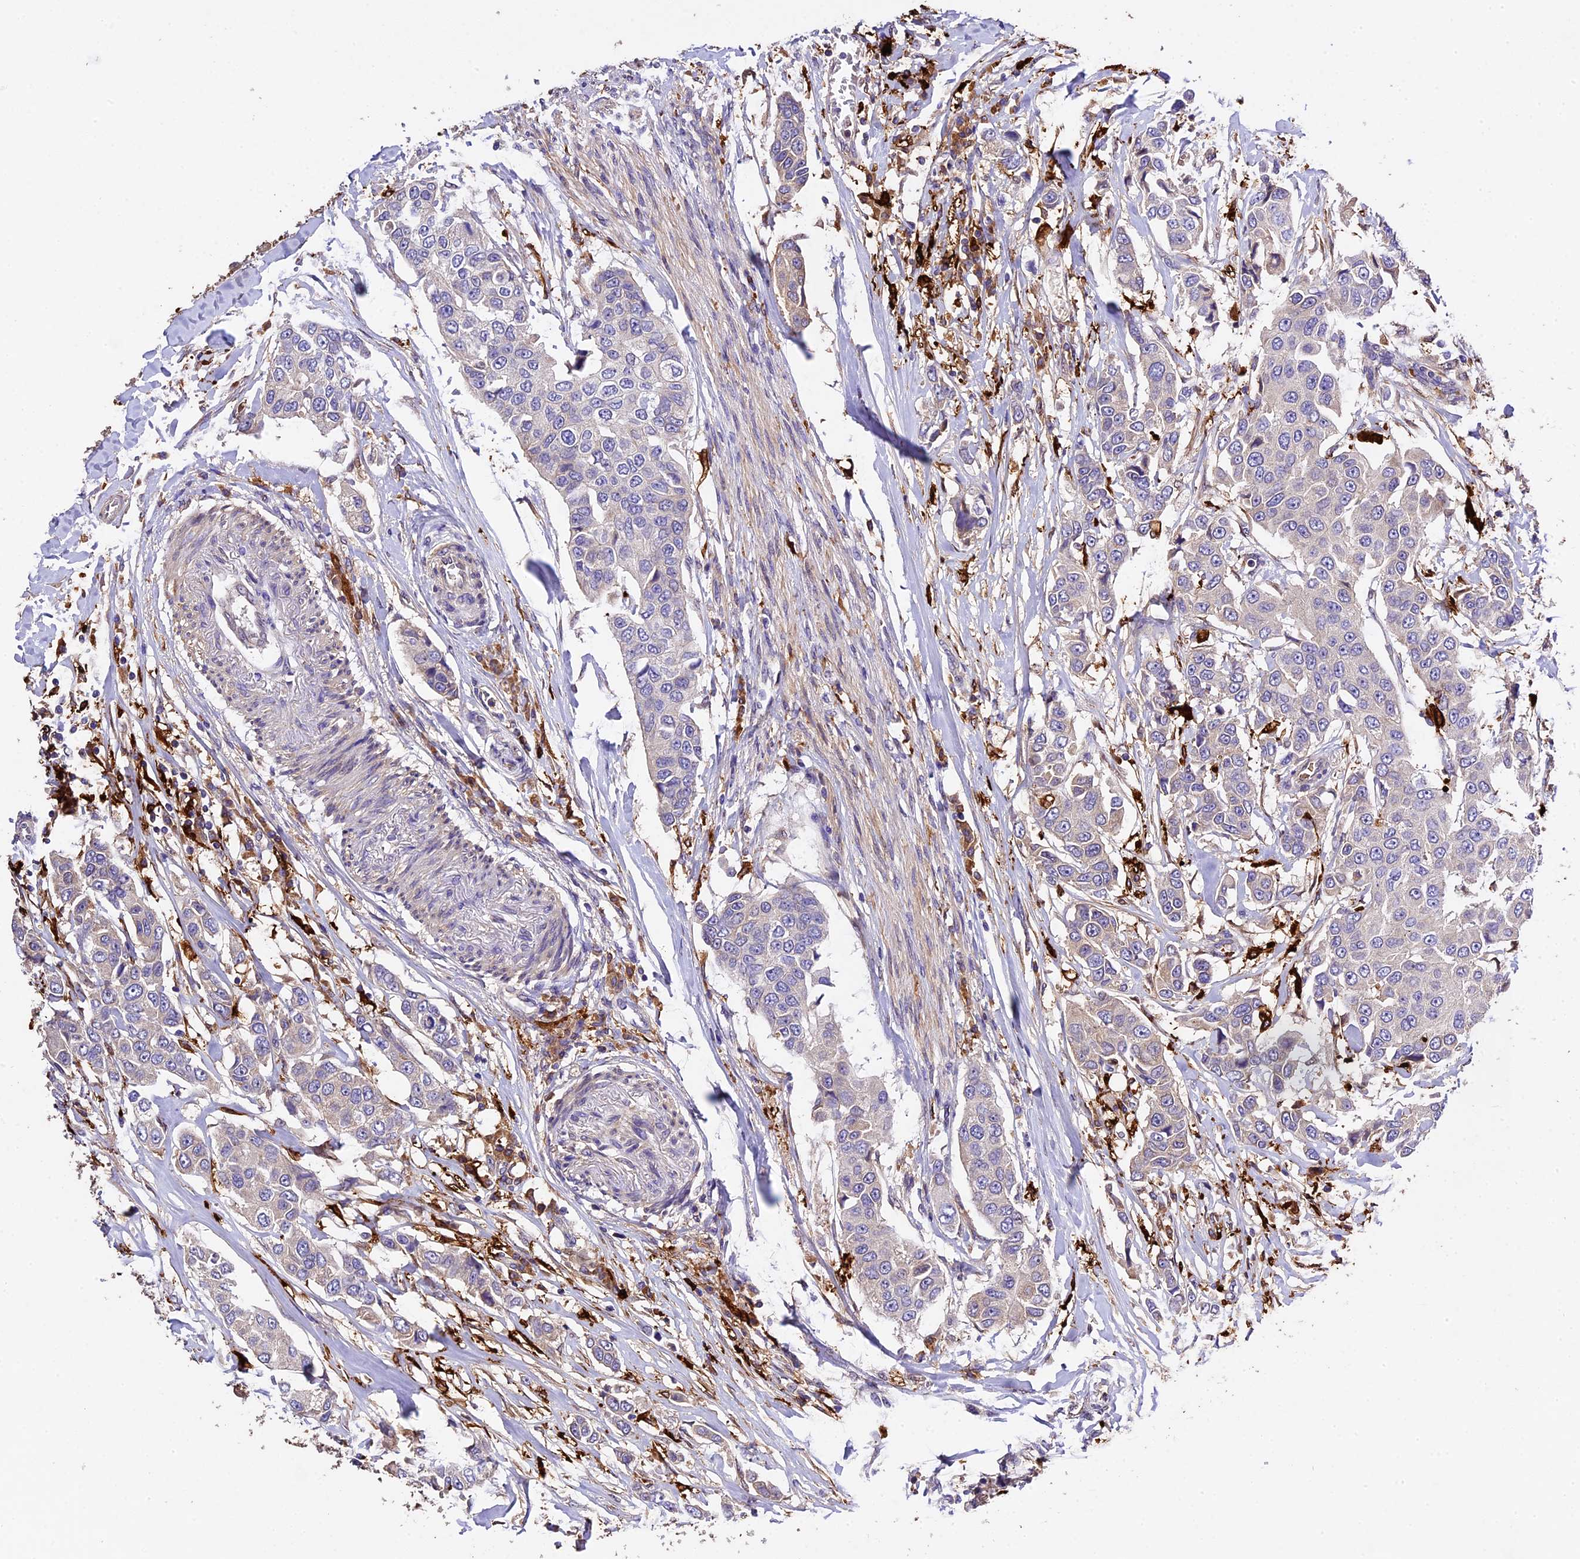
{"staining": {"intensity": "negative", "quantity": "none", "location": "none"}, "tissue": "breast cancer", "cell_type": "Tumor cells", "image_type": "cancer", "snomed": [{"axis": "morphology", "description": "Duct carcinoma"}, {"axis": "topography", "description": "Breast"}], "caption": "Photomicrograph shows no significant protein expression in tumor cells of breast cancer. The staining was performed using DAB (3,3'-diaminobenzidine) to visualize the protein expression in brown, while the nuclei were stained in blue with hematoxylin (Magnification: 20x).", "gene": "CILP2", "patient": {"sex": "female", "age": 80}}